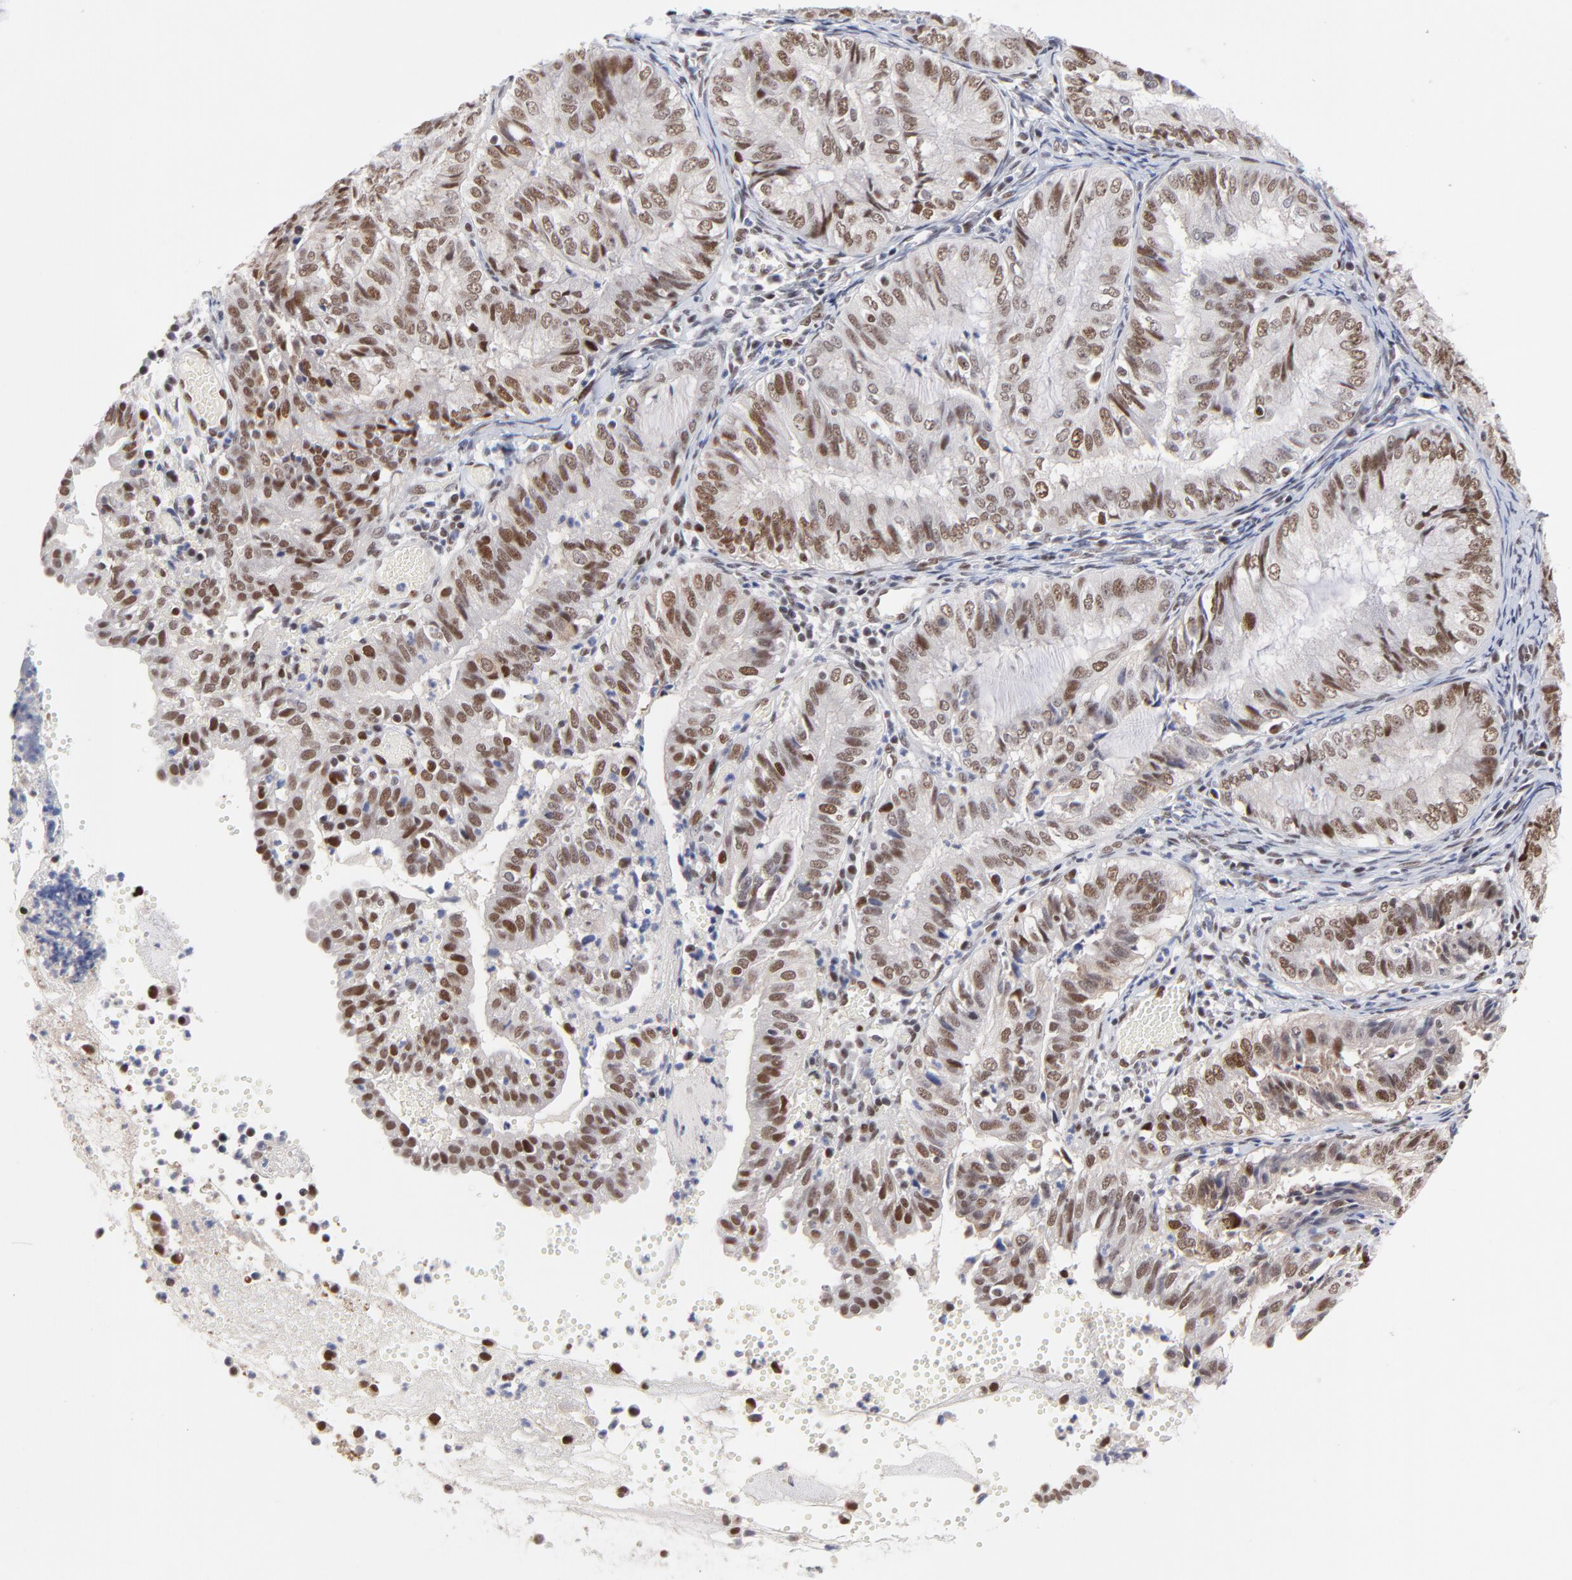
{"staining": {"intensity": "moderate", "quantity": ">75%", "location": "nuclear"}, "tissue": "endometrial cancer", "cell_type": "Tumor cells", "image_type": "cancer", "snomed": [{"axis": "morphology", "description": "Adenocarcinoma, NOS"}, {"axis": "topography", "description": "Endometrium"}], "caption": "Immunohistochemical staining of human endometrial adenocarcinoma exhibits medium levels of moderate nuclear positivity in about >75% of tumor cells. The staining is performed using DAB brown chromogen to label protein expression. The nuclei are counter-stained blue using hematoxylin.", "gene": "OGFOD1", "patient": {"sex": "female", "age": 66}}